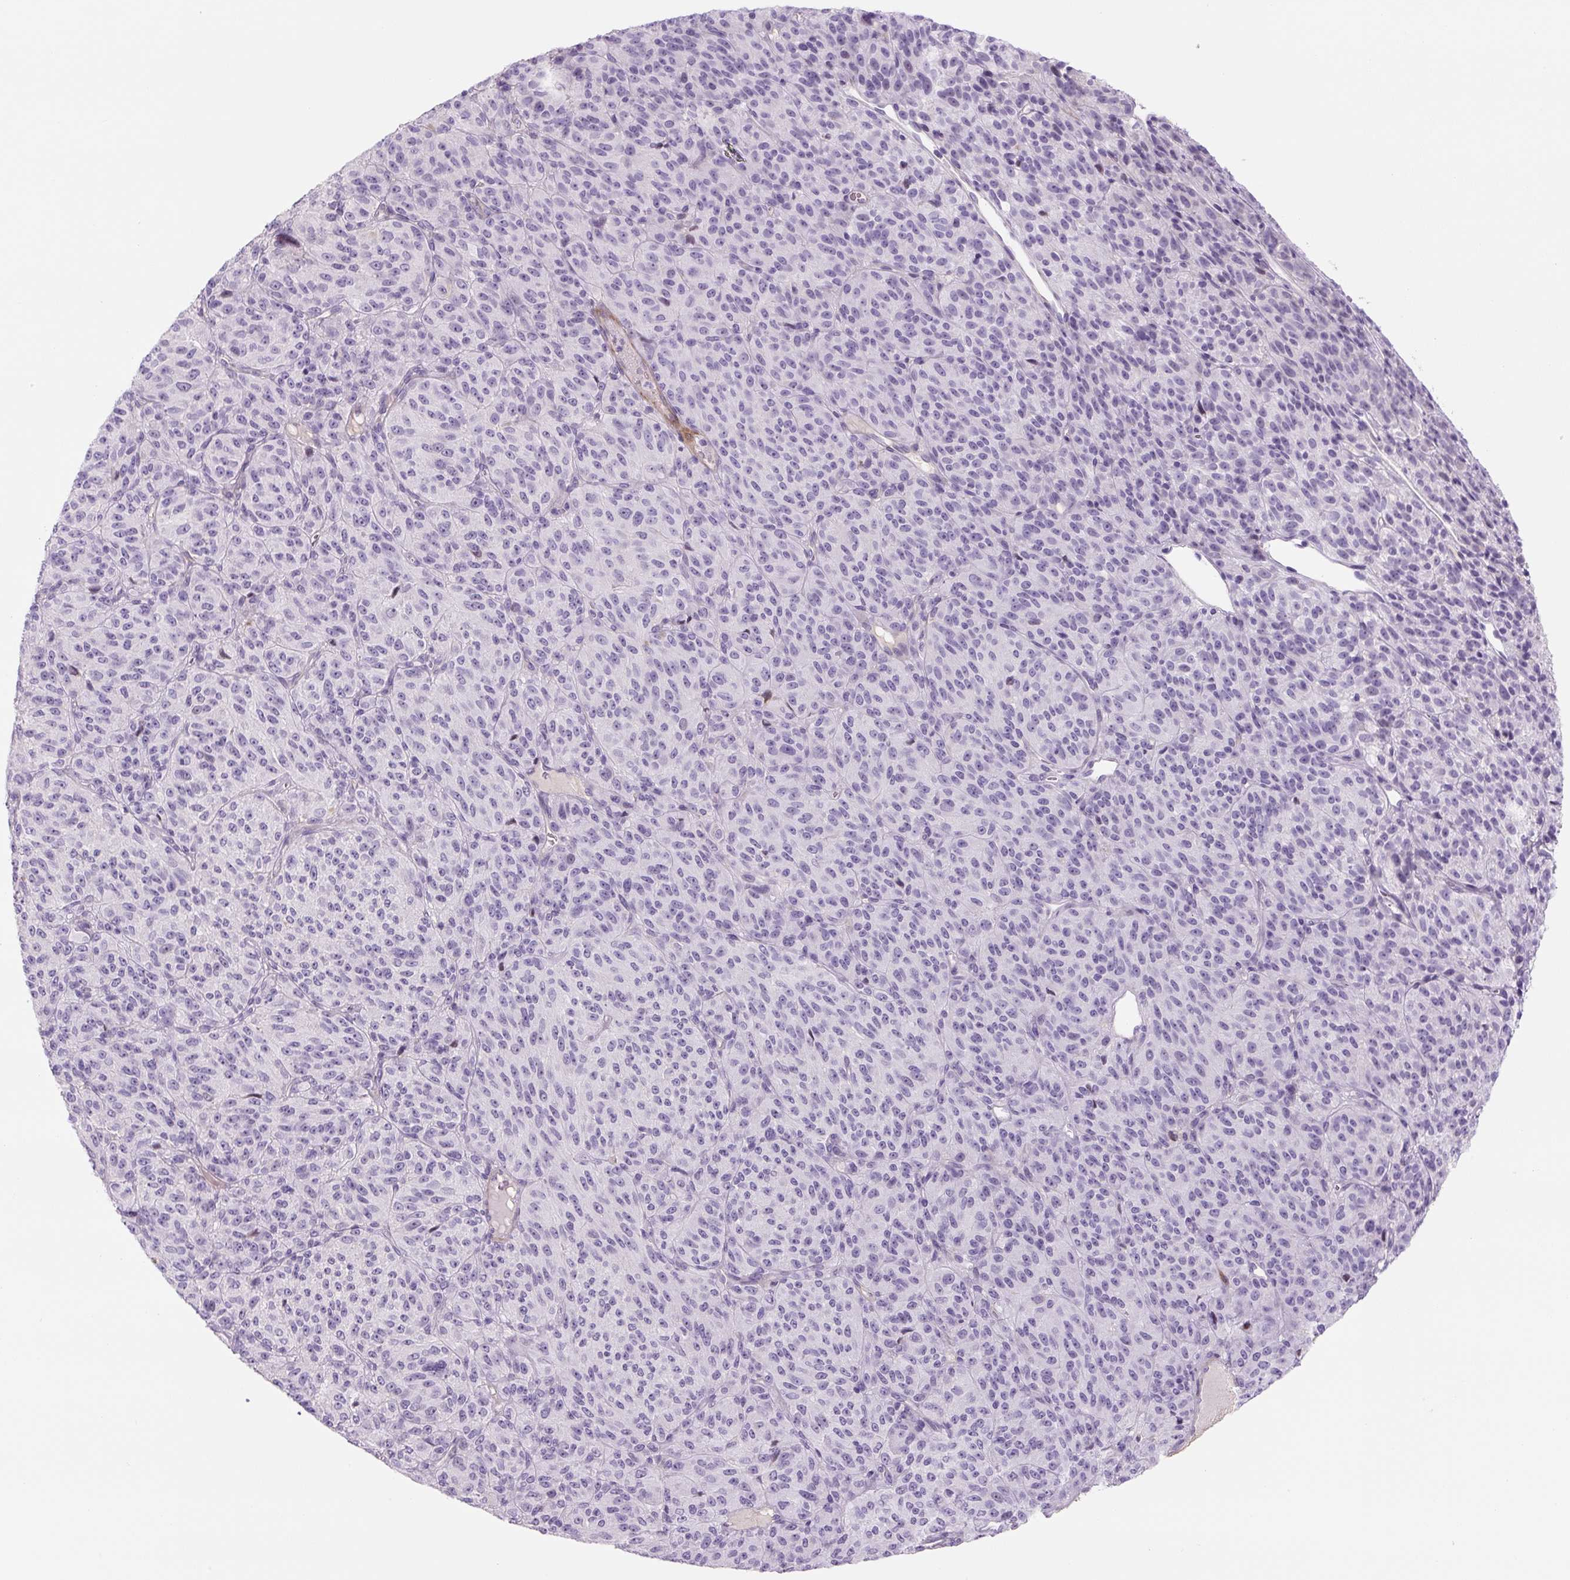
{"staining": {"intensity": "negative", "quantity": "none", "location": "none"}, "tissue": "melanoma", "cell_type": "Tumor cells", "image_type": "cancer", "snomed": [{"axis": "morphology", "description": "Malignant melanoma, Metastatic site"}, {"axis": "topography", "description": "Brain"}], "caption": "DAB (3,3'-diaminobenzidine) immunohistochemical staining of melanoma reveals no significant expression in tumor cells.", "gene": "PRM1", "patient": {"sex": "female", "age": 56}}